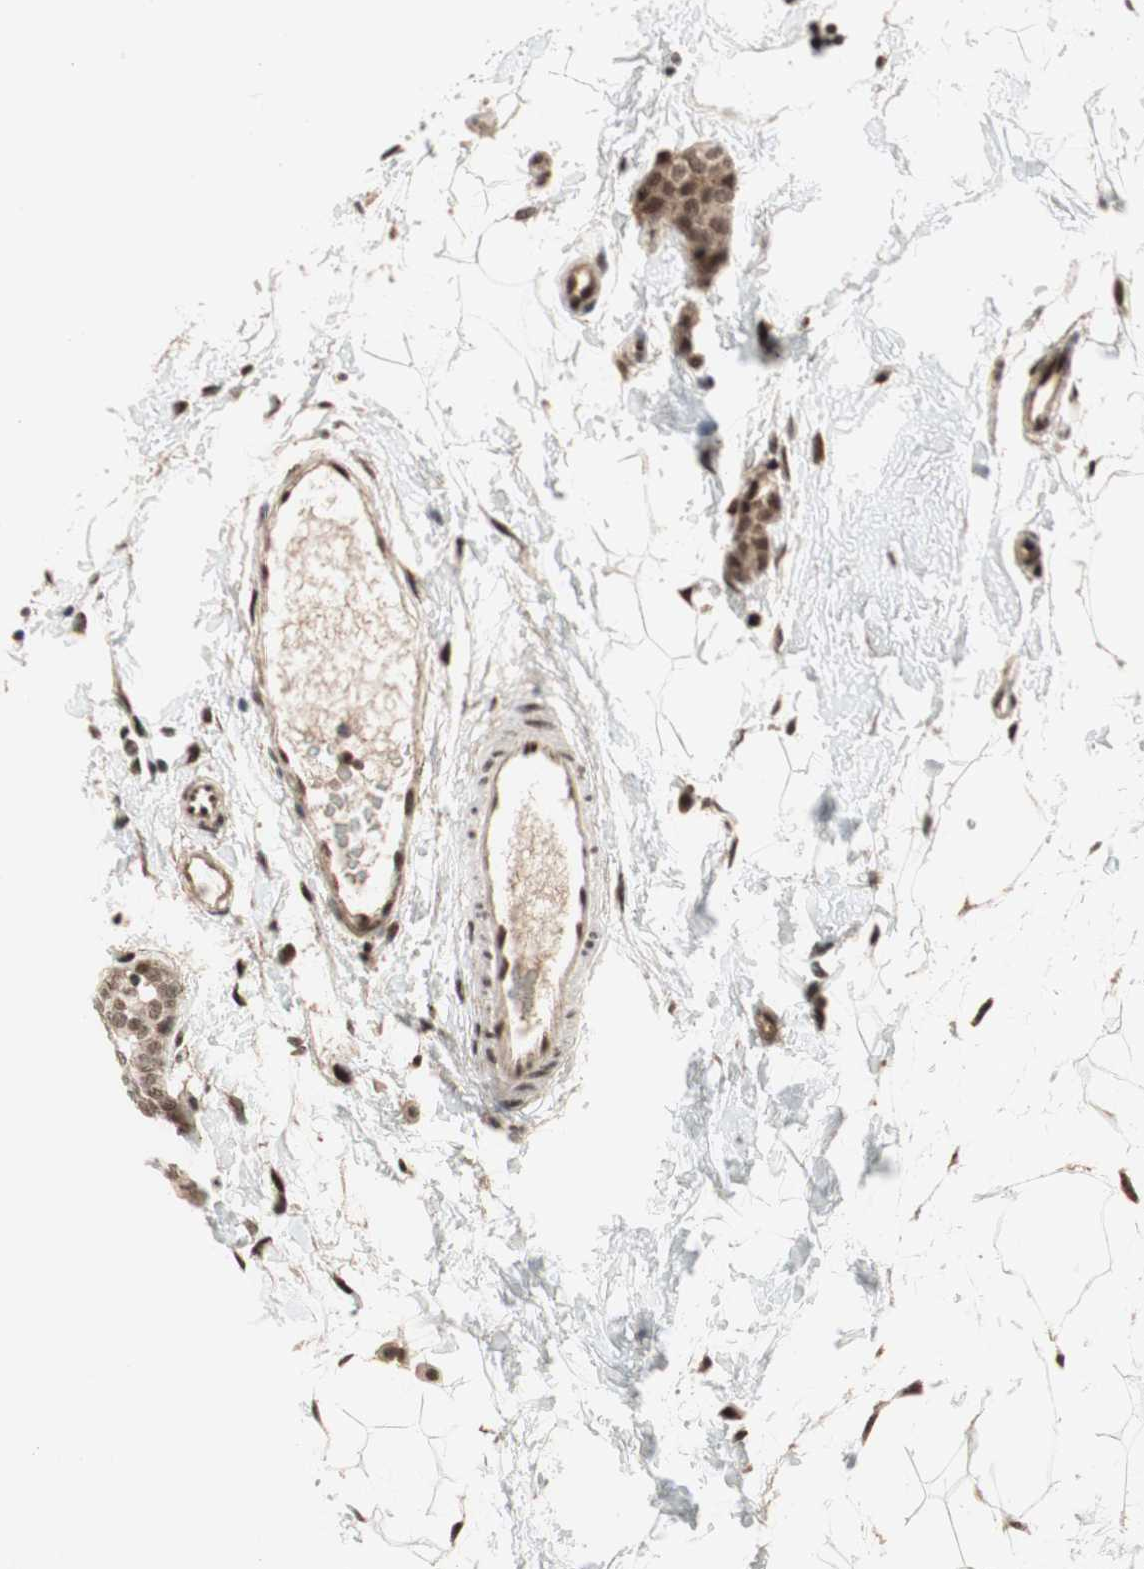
{"staining": {"intensity": "moderate", "quantity": ">75%", "location": "cytoplasmic/membranous,nuclear"}, "tissue": "breast cancer", "cell_type": "Tumor cells", "image_type": "cancer", "snomed": [{"axis": "morphology", "description": "Lobular carcinoma, in situ"}, {"axis": "morphology", "description": "Lobular carcinoma"}, {"axis": "topography", "description": "Breast"}], "caption": "Protein positivity by immunohistochemistry displays moderate cytoplasmic/membranous and nuclear expression in approximately >75% of tumor cells in breast cancer (lobular carcinoma in situ).", "gene": "TCF12", "patient": {"sex": "female", "age": 41}}